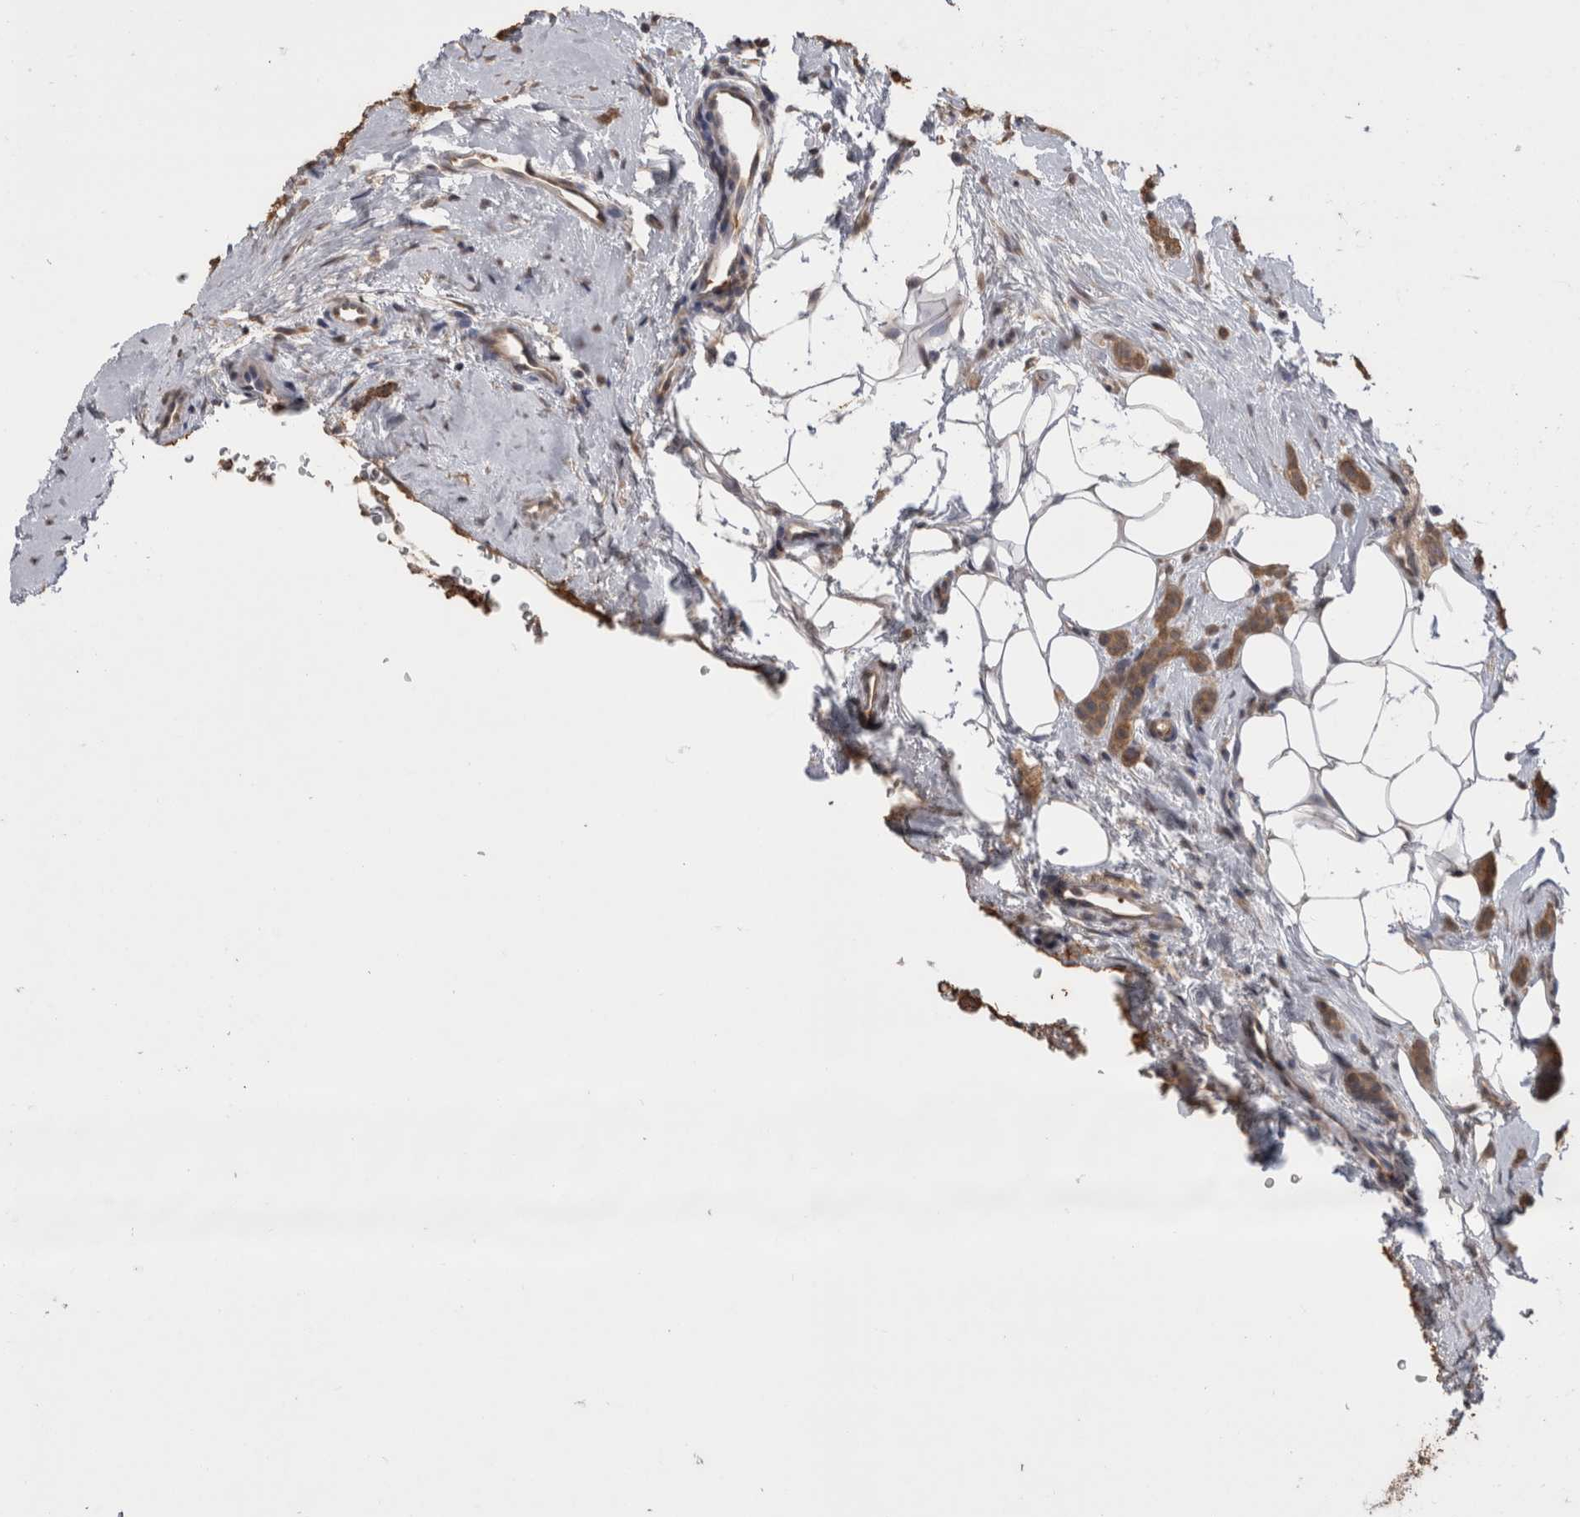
{"staining": {"intensity": "moderate", "quantity": ">75%", "location": "cytoplasmic/membranous"}, "tissue": "breast cancer", "cell_type": "Tumor cells", "image_type": "cancer", "snomed": [{"axis": "morphology", "description": "Lobular carcinoma"}, {"axis": "topography", "description": "Skin"}, {"axis": "topography", "description": "Breast"}], "caption": "Brown immunohistochemical staining in human breast lobular carcinoma shows moderate cytoplasmic/membranous staining in about >75% of tumor cells.", "gene": "PAK4", "patient": {"sex": "female", "age": 46}}